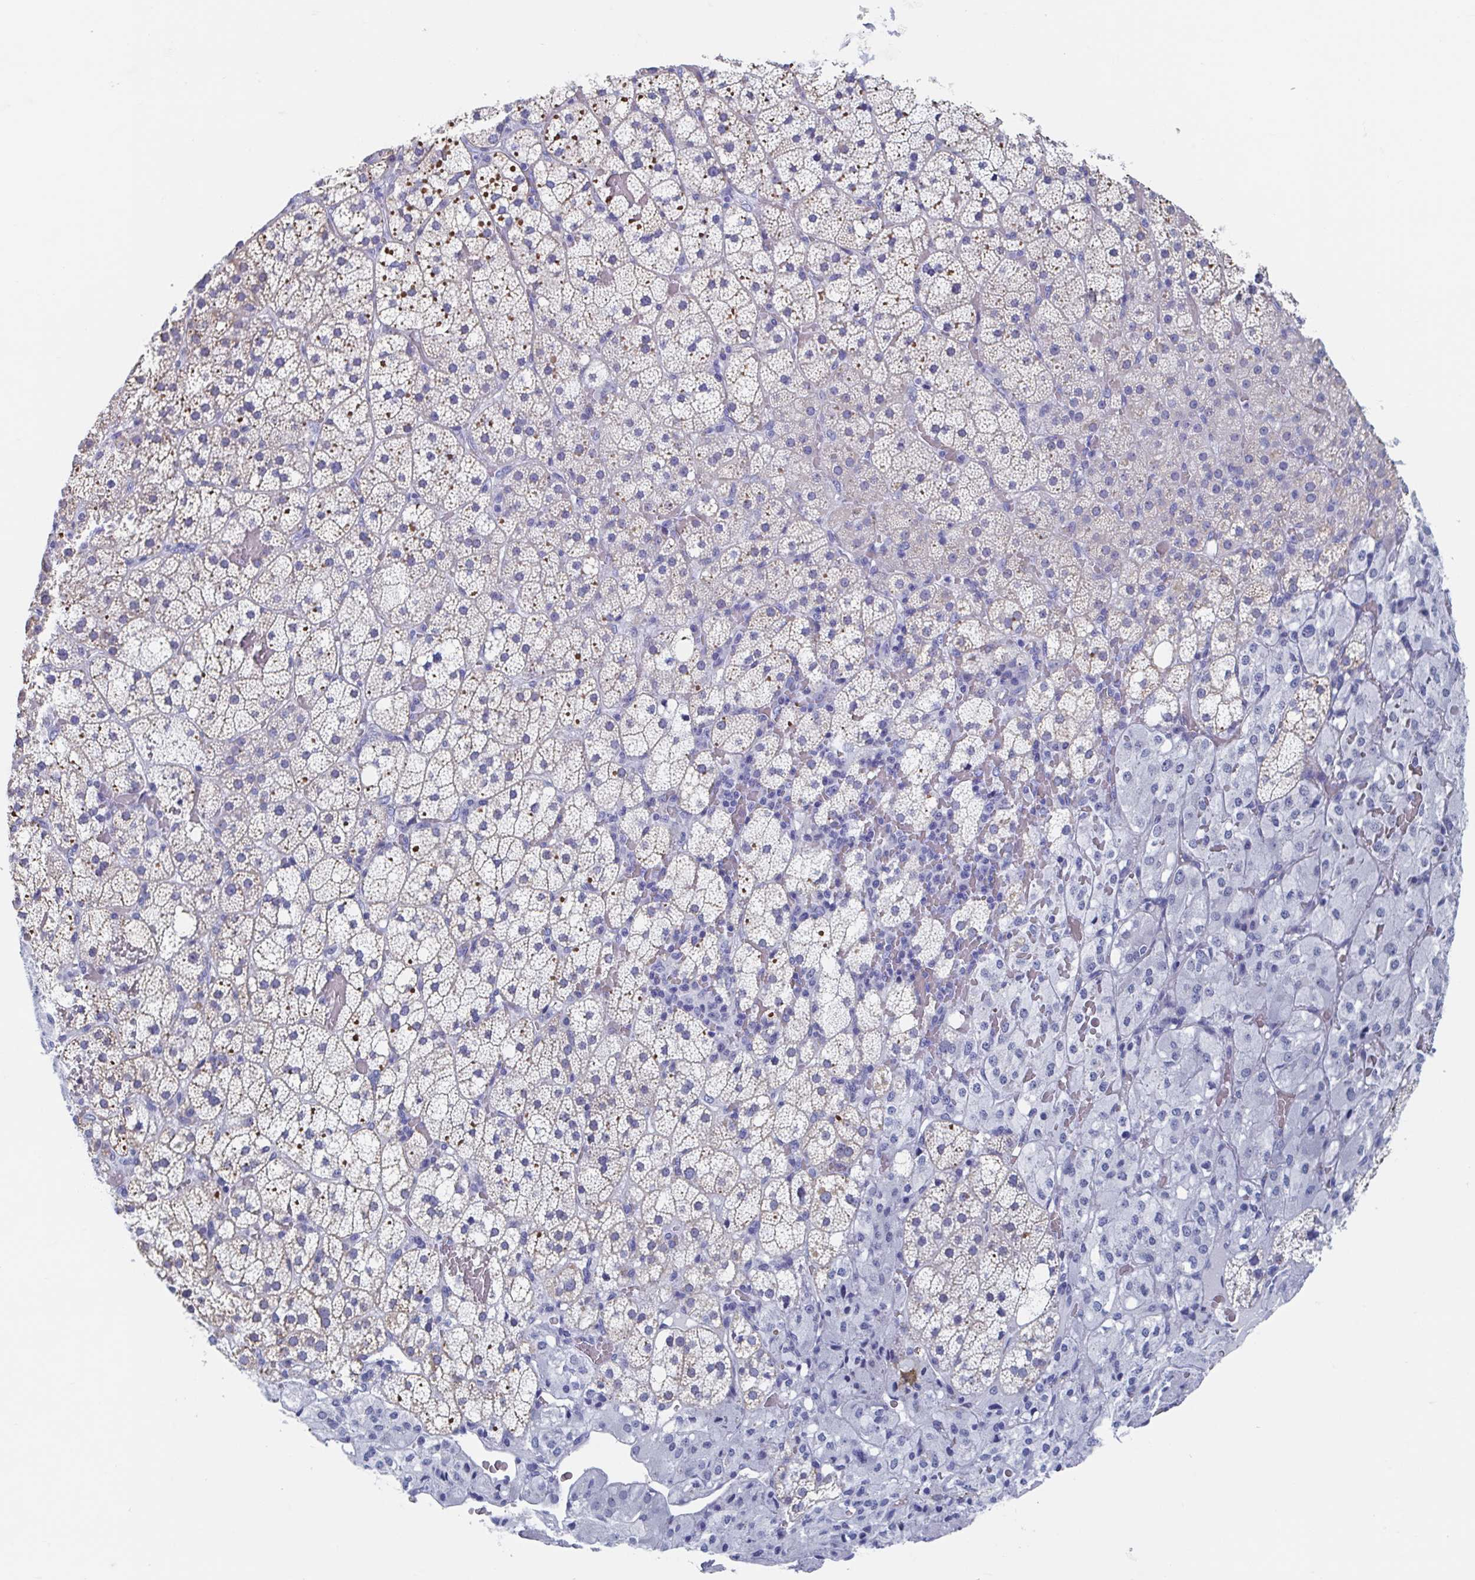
{"staining": {"intensity": "negative", "quantity": "none", "location": "none"}, "tissue": "adrenal gland", "cell_type": "Glandular cells", "image_type": "normal", "snomed": [{"axis": "morphology", "description": "Normal tissue, NOS"}, {"axis": "topography", "description": "Adrenal gland"}], "caption": "Glandular cells show no significant expression in benign adrenal gland. (DAB (3,3'-diaminobenzidine) immunohistochemistry (IHC) with hematoxylin counter stain).", "gene": "C10orf53", "patient": {"sex": "male", "age": 53}}